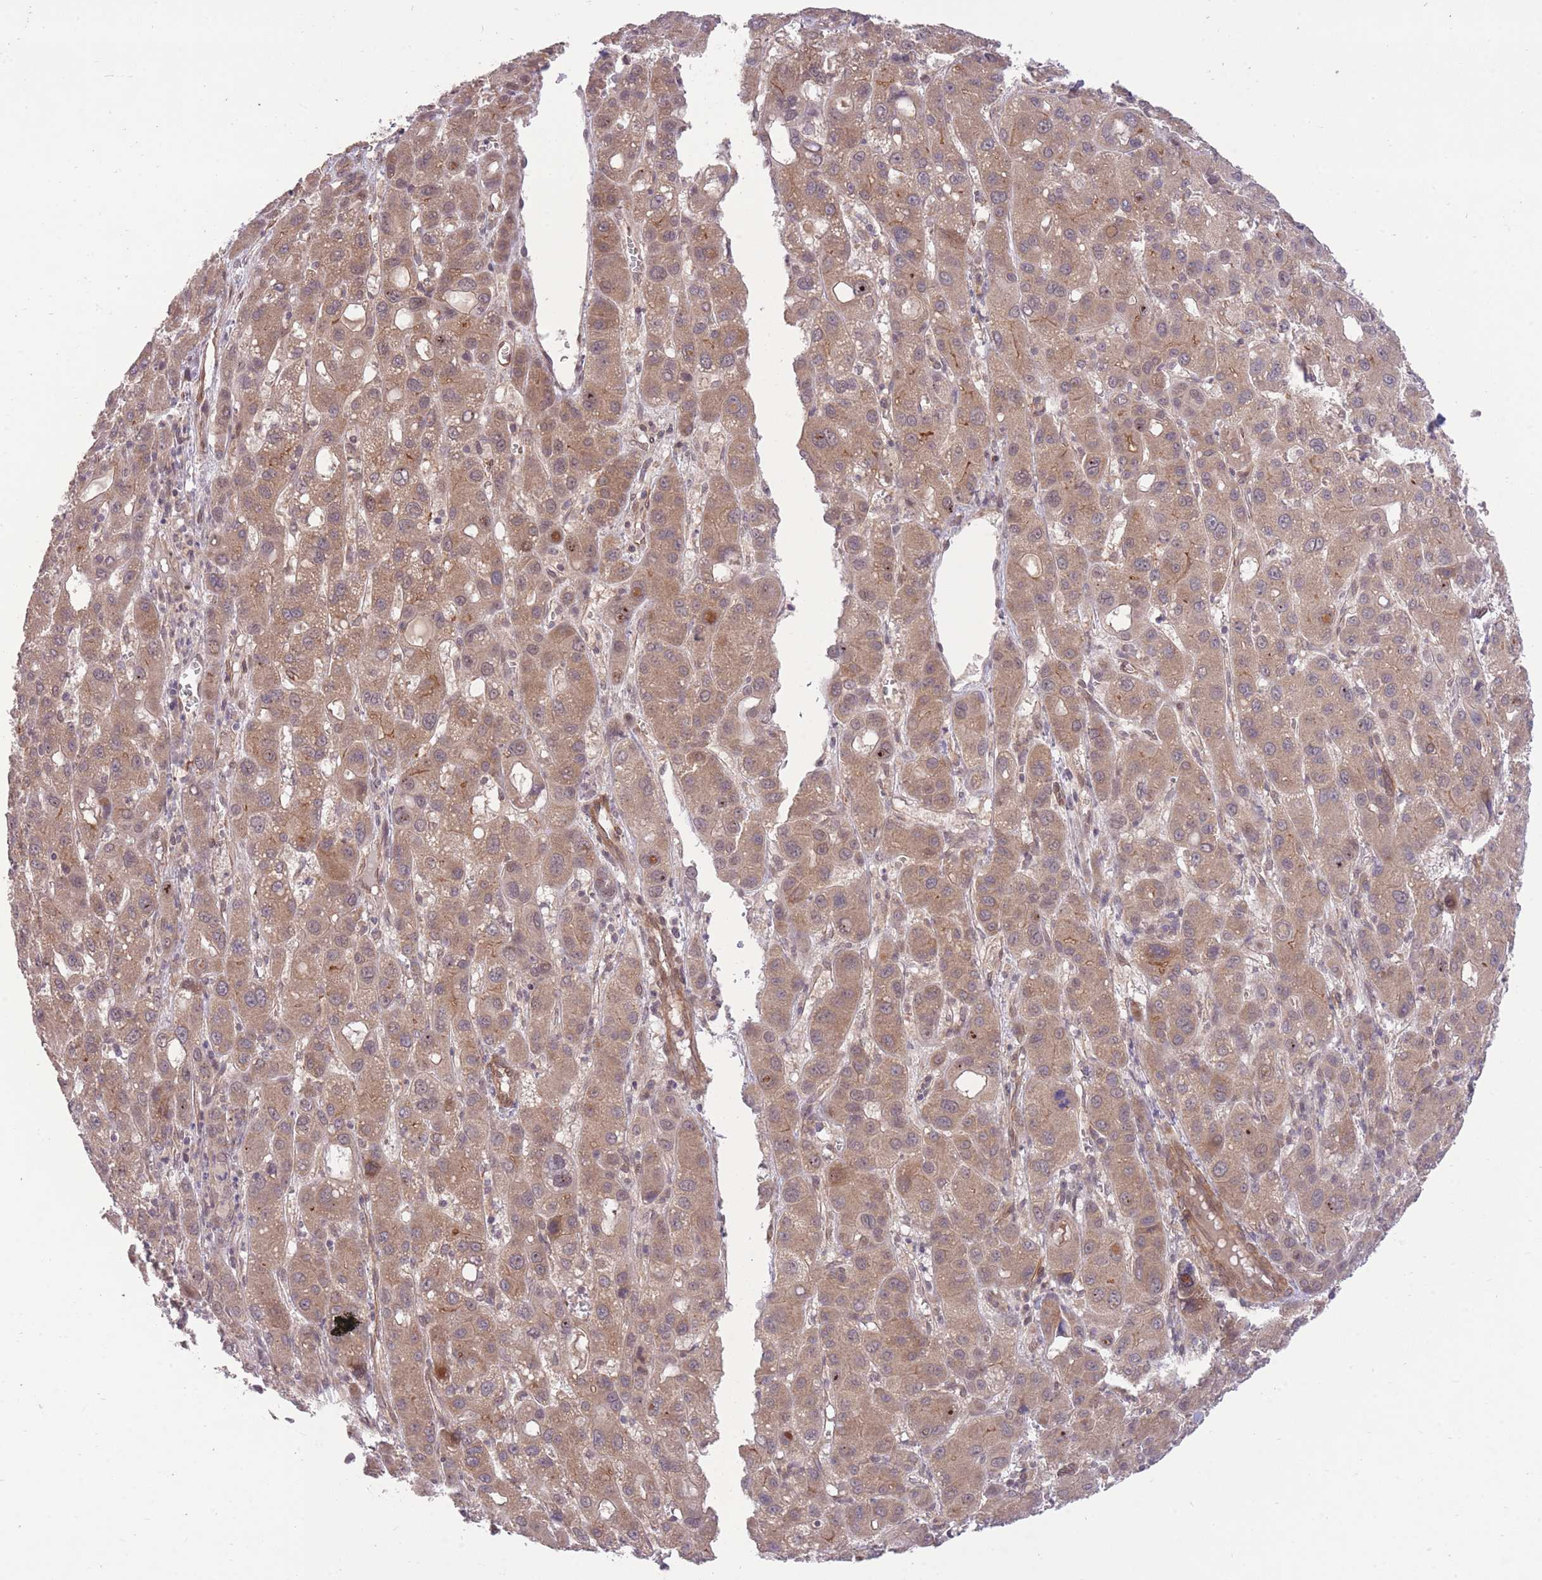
{"staining": {"intensity": "moderate", "quantity": ">75%", "location": "cytoplasmic/membranous"}, "tissue": "liver cancer", "cell_type": "Tumor cells", "image_type": "cancer", "snomed": [{"axis": "morphology", "description": "Carcinoma, Hepatocellular, NOS"}, {"axis": "topography", "description": "Liver"}], "caption": "Immunohistochemistry (IHC) micrograph of human liver hepatocellular carcinoma stained for a protein (brown), which shows medium levels of moderate cytoplasmic/membranous expression in approximately >75% of tumor cells.", "gene": "ELOA2", "patient": {"sex": "male", "age": 55}}